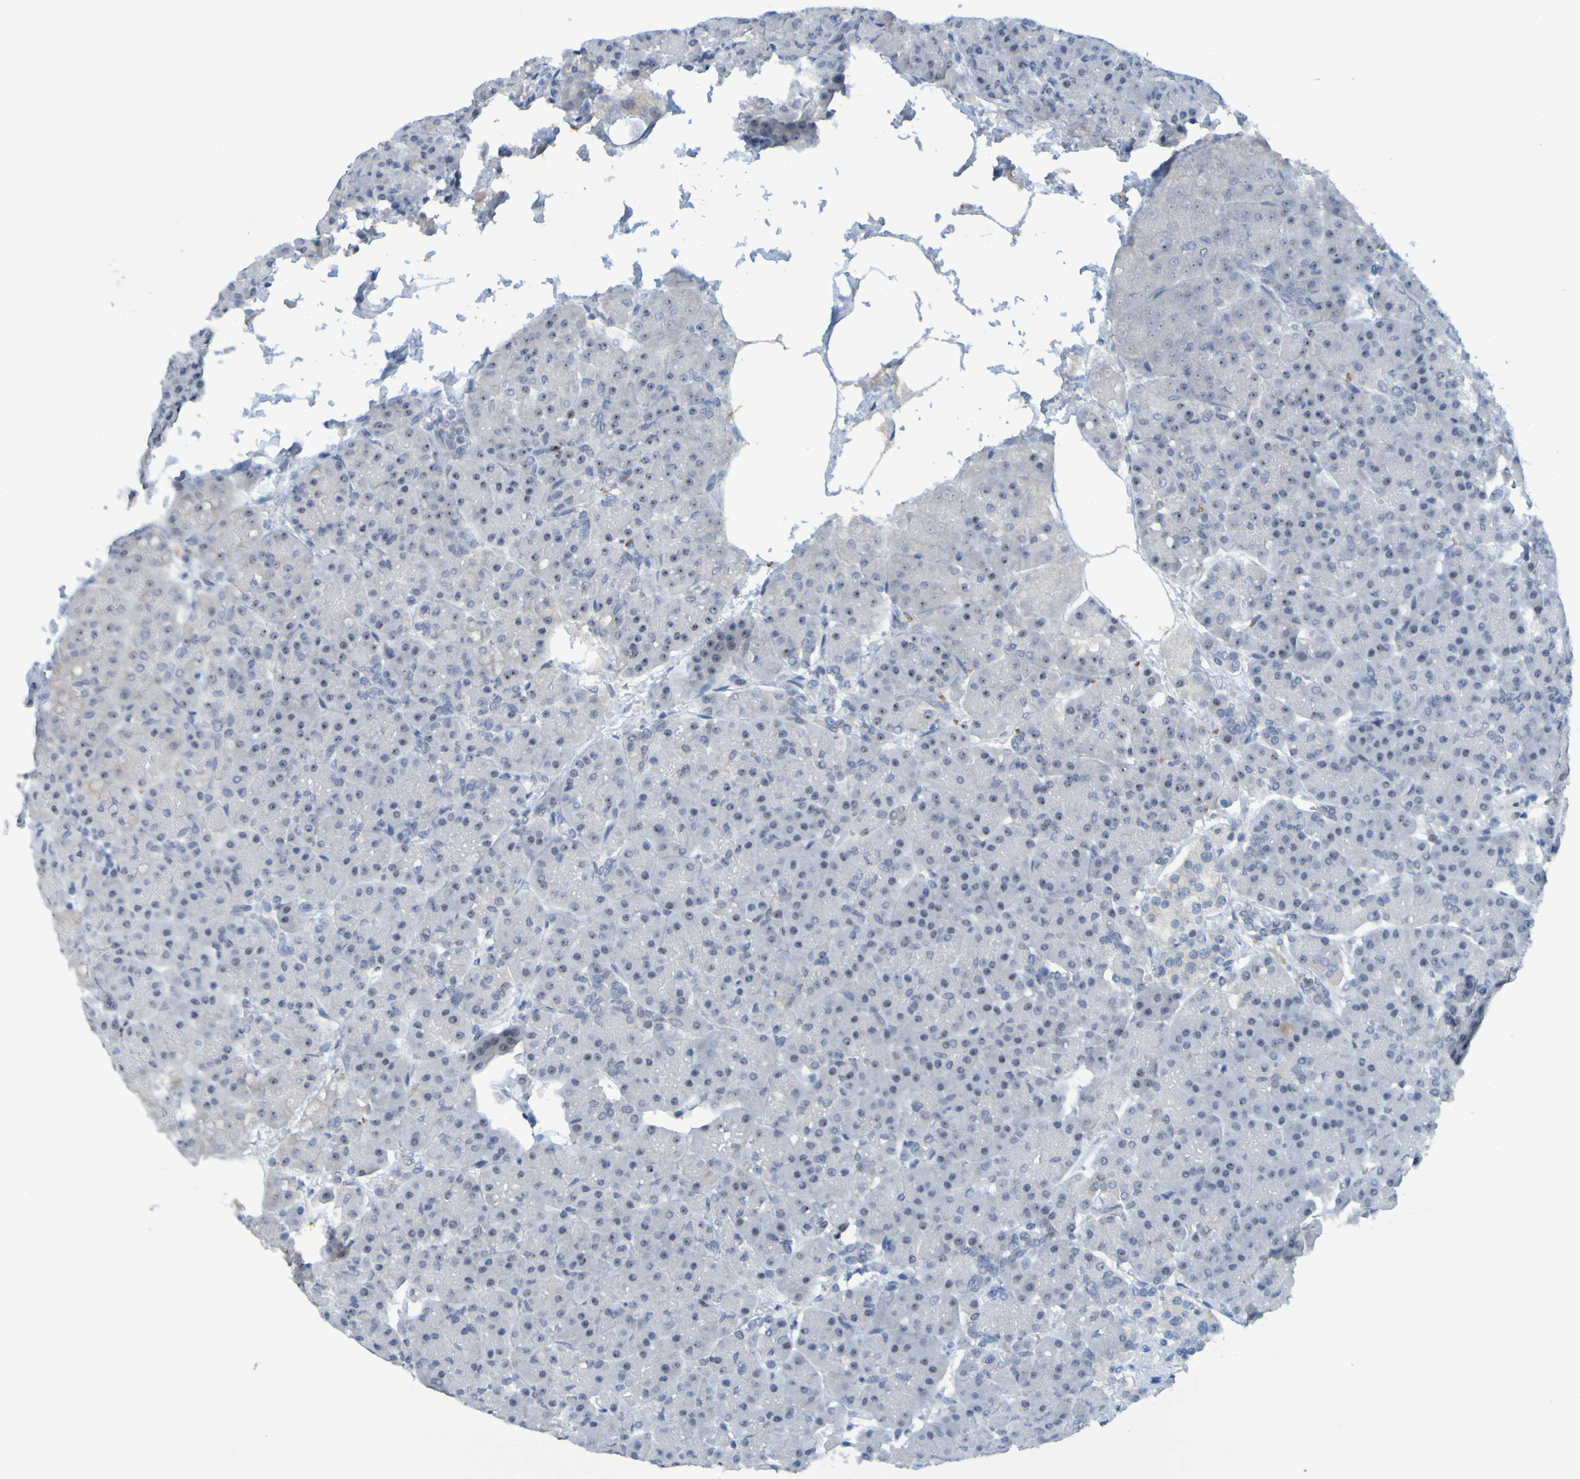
{"staining": {"intensity": "negative", "quantity": "none", "location": "none"}, "tissue": "pancreas", "cell_type": "Exocrine glandular cells", "image_type": "normal", "snomed": [{"axis": "morphology", "description": "Normal tissue, NOS"}, {"axis": "topography", "description": "Pancreas"}], "caption": "IHC of benign pancreas reveals no expression in exocrine glandular cells.", "gene": "USP36", "patient": {"sex": "female", "age": 70}}